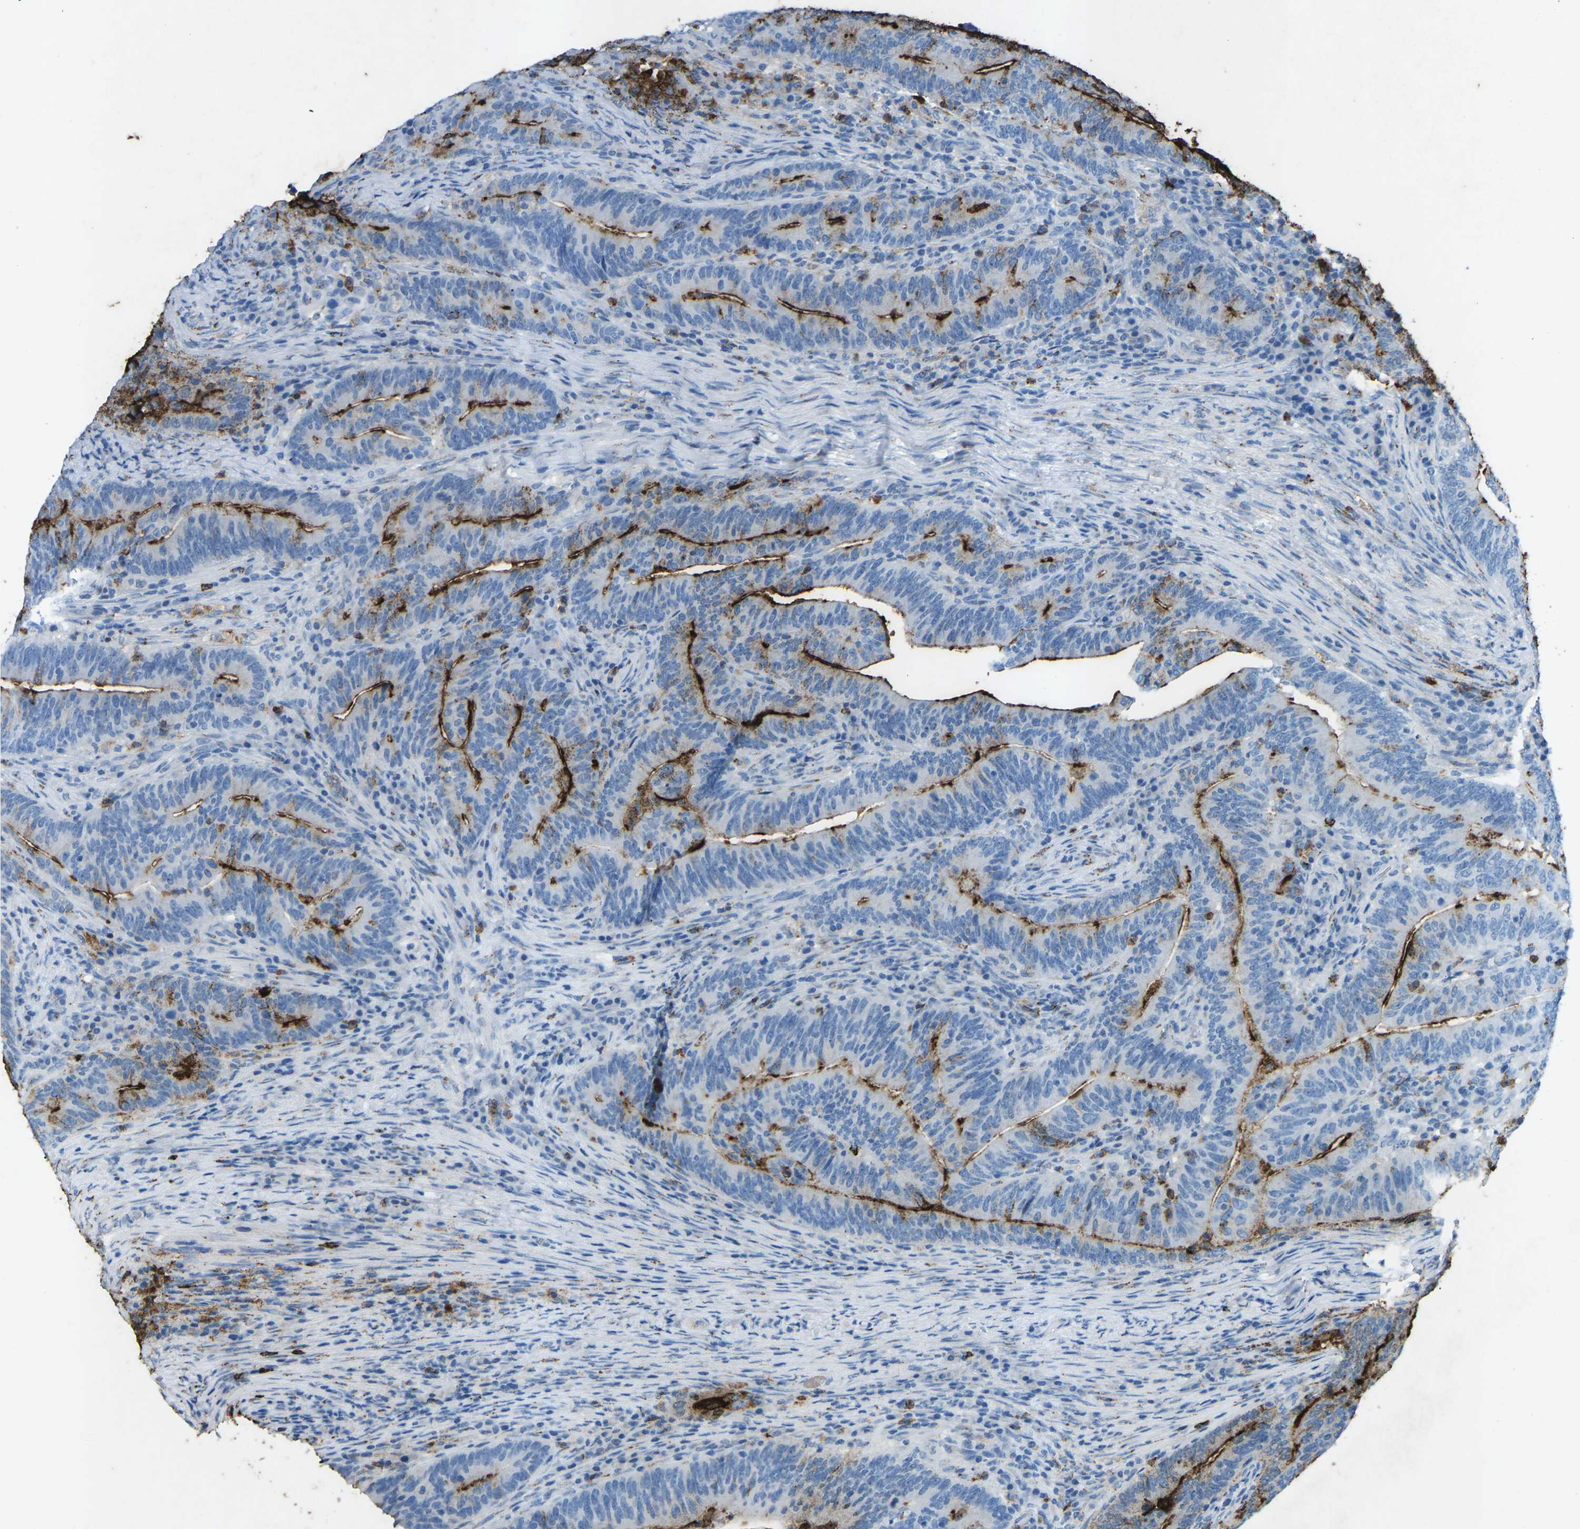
{"staining": {"intensity": "moderate", "quantity": "25%-75%", "location": "cytoplasmic/membranous"}, "tissue": "colorectal cancer", "cell_type": "Tumor cells", "image_type": "cancer", "snomed": [{"axis": "morphology", "description": "Normal tissue, NOS"}, {"axis": "morphology", "description": "Adenocarcinoma, NOS"}, {"axis": "topography", "description": "Colon"}], "caption": "This is a micrograph of immunohistochemistry staining of colorectal cancer, which shows moderate positivity in the cytoplasmic/membranous of tumor cells.", "gene": "CTAGE1", "patient": {"sex": "female", "age": 66}}